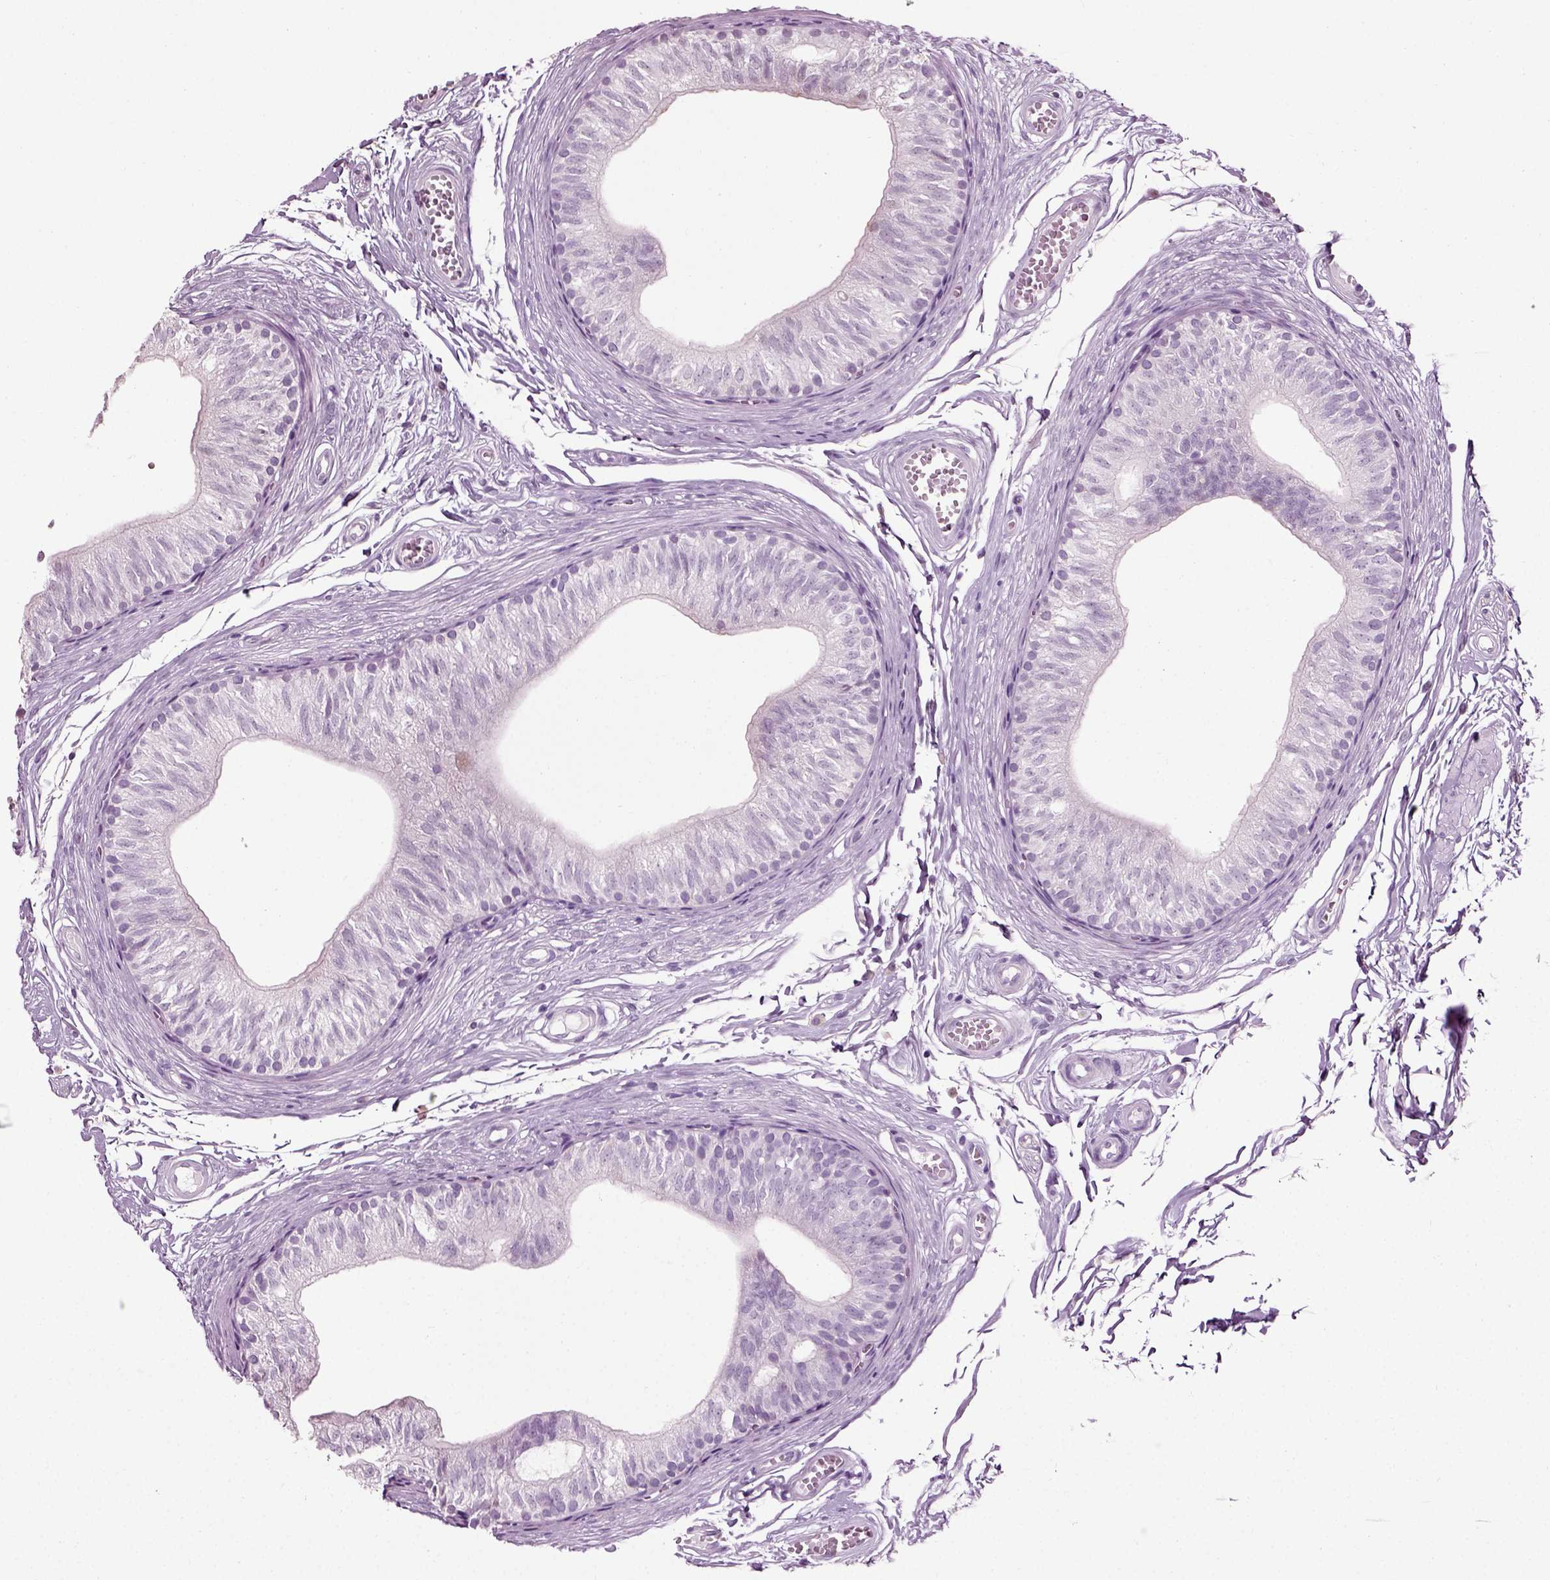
{"staining": {"intensity": "negative", "quantity": "none", "location": "none"}, "tissue": "epididymis", "cell_type": "Glandular cells", "image_type": "normal", "snomed": [{"axis": "morphology", "description": "Normal tissue, NOS"}, {"axis": "topography", "description": "Epididymis"}], "caption": "Immunohistochemistry histopathology image of benign human epididymis stained for a protein (brown), which exhibits no positivity in glandular cells. Nuclei are stained in blue.", "gene": "SLC26A8", "patient": {"sex": "male", "age": 22}}